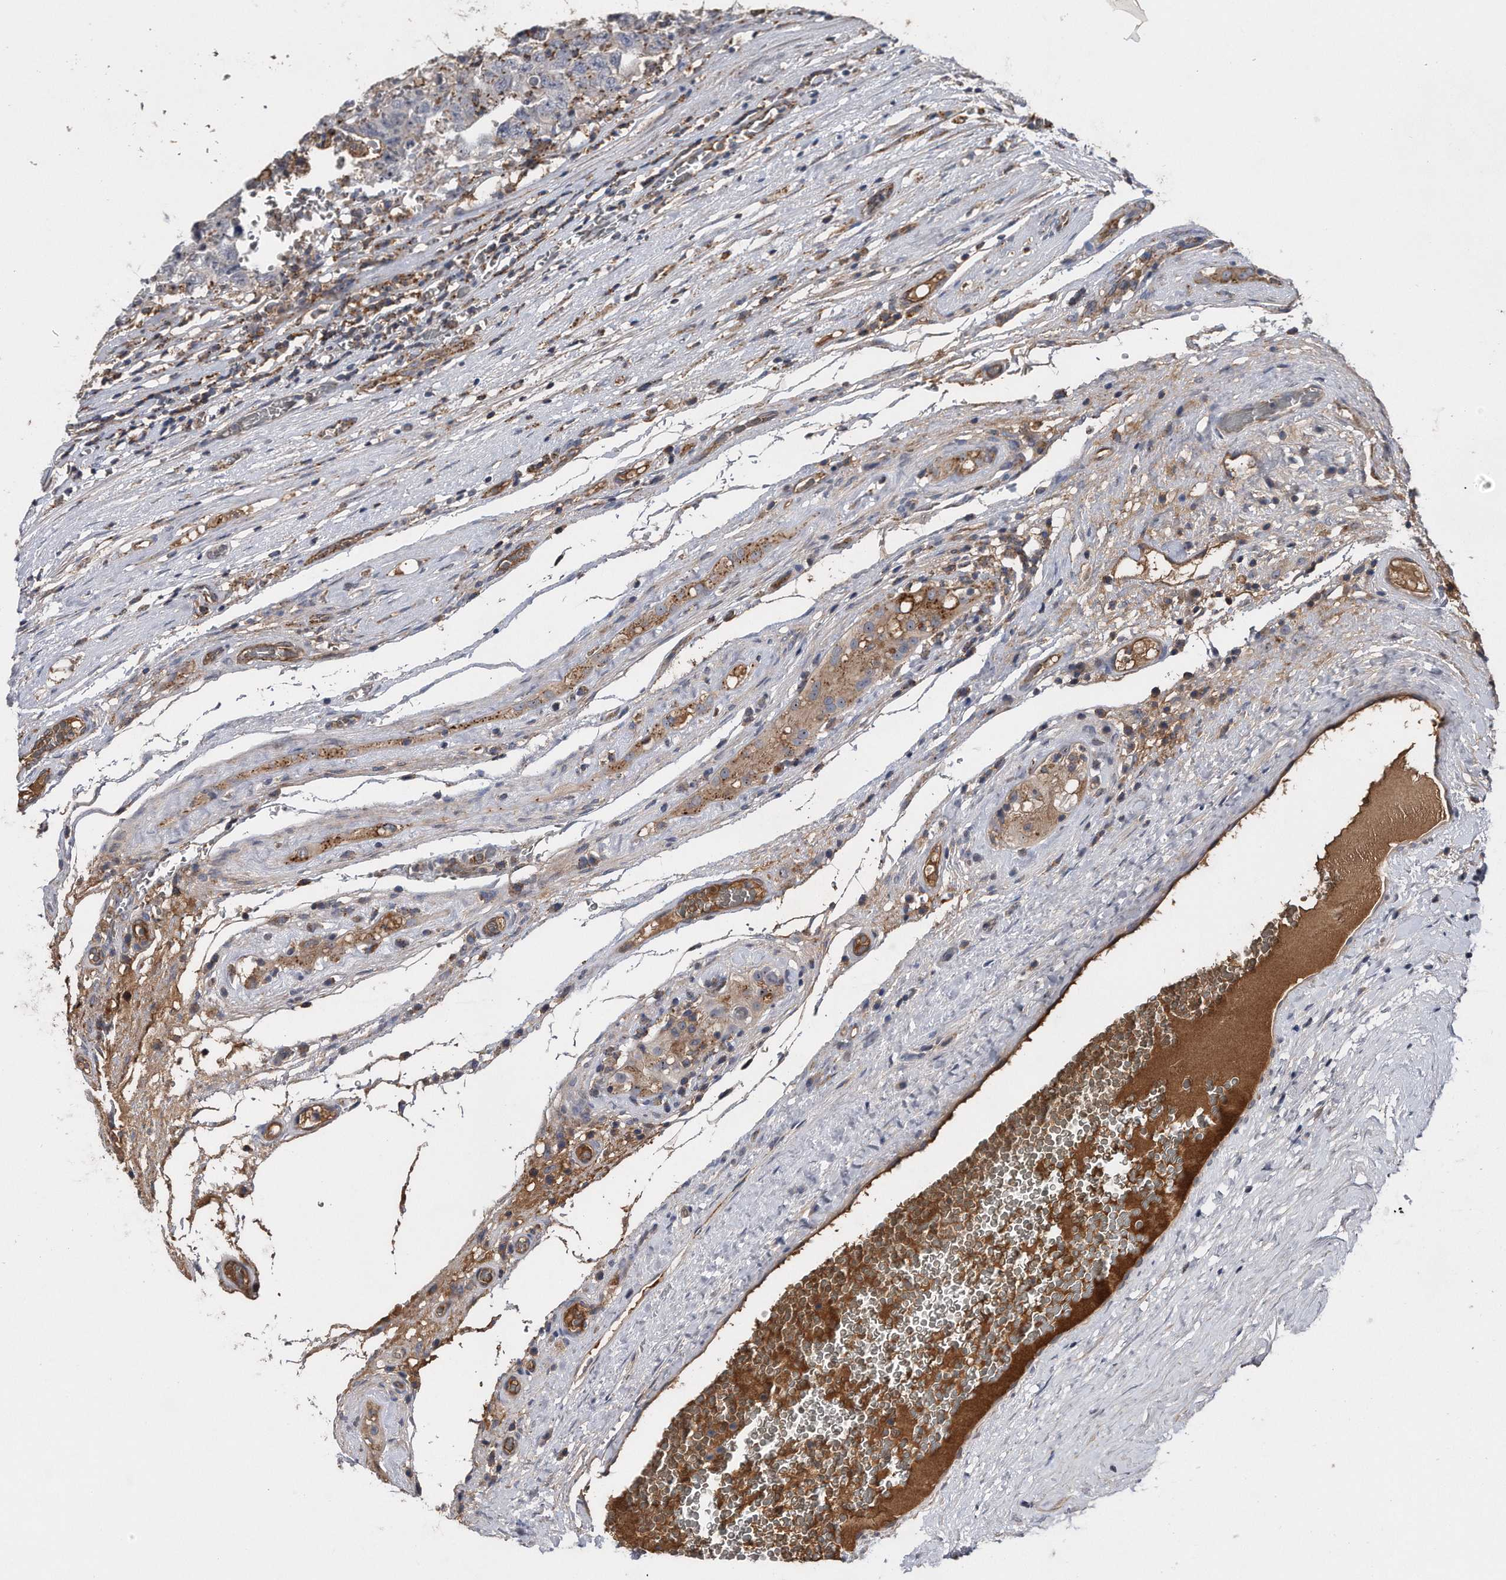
{"staining": {"intensity": "weak", "quantity": "<25%", "location": "cytoplasmic/membranous"}, "tissue": "testis cancer", "cell_type": "Tumor cells", "image_type": "cancer", "snomed": [{"axis": "morphology", "description": "Carcinoma, Embryonal, NOS"}, {"axis": "topography", "description": "Testis"}], "caption": "Testis embryonal carcinoma was stained to show a protein in brown. There is no significant staining in tumor cells. Brightfield microscopy of IHC stained with DAB (brown) and hematoxylin (blue), captured at high magnification.", "gene": "KCND3", "patient": {"sex": "male", "age": 26}}